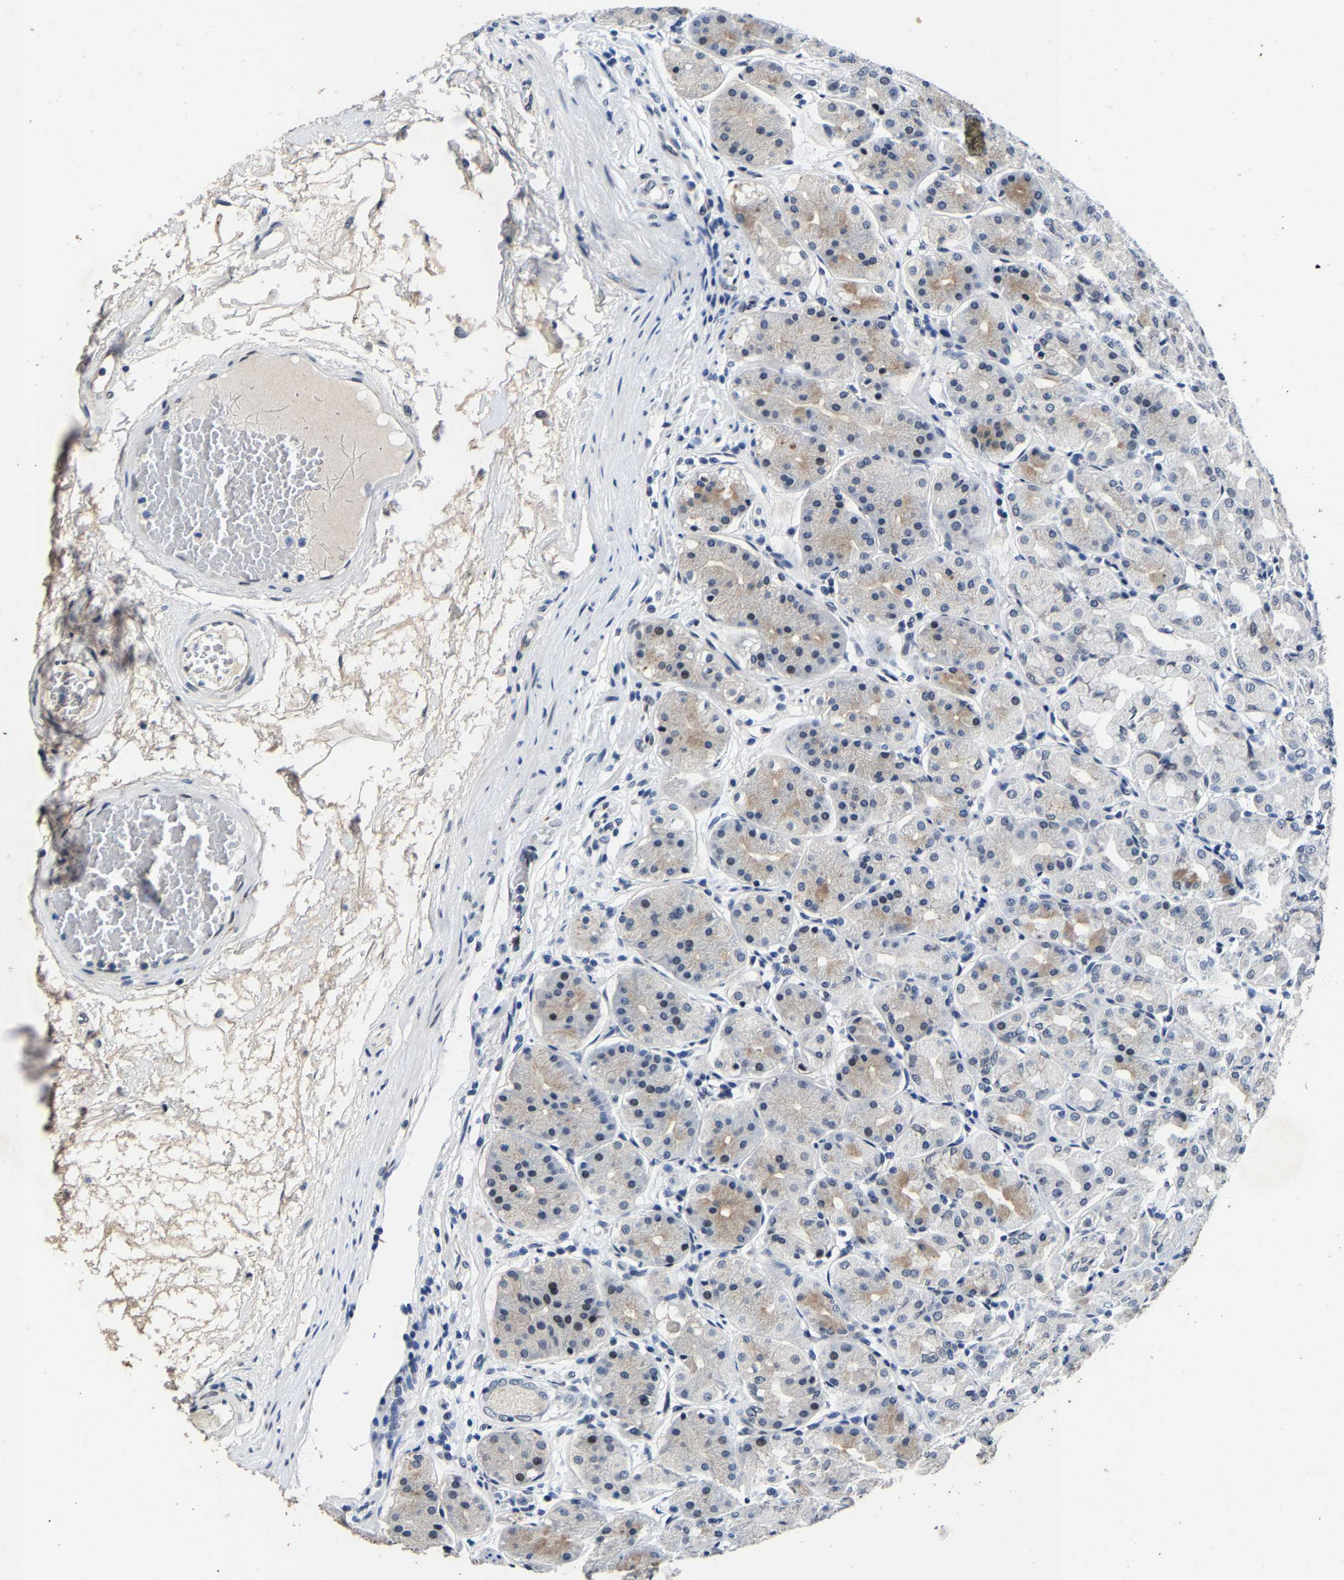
{"staining": {"intensity": "moderate", "quantity": "25%-75%", "location": "cytoplasmic/membranous,nuclear"}, "tissue": "stomach", "cell_type": "Glandular cells", "image_type": "normal", "snomed": [{"axis": "morphology", "description": "Normal tissue, NOS"}, {"axis": "topography", "description": "Stomach"}, {"axis": "topography", "description": "Stomach, lower"}], "caption": "A histopathology image of human stomach stained for a protein displays moderate cytoplasmic/membranous,nuclear brown staining in glandular cells. (IHC, brightfield microscopy, high magnification).", "gene": "UBN2", "patient": {"sex": "female", "age": 56}}